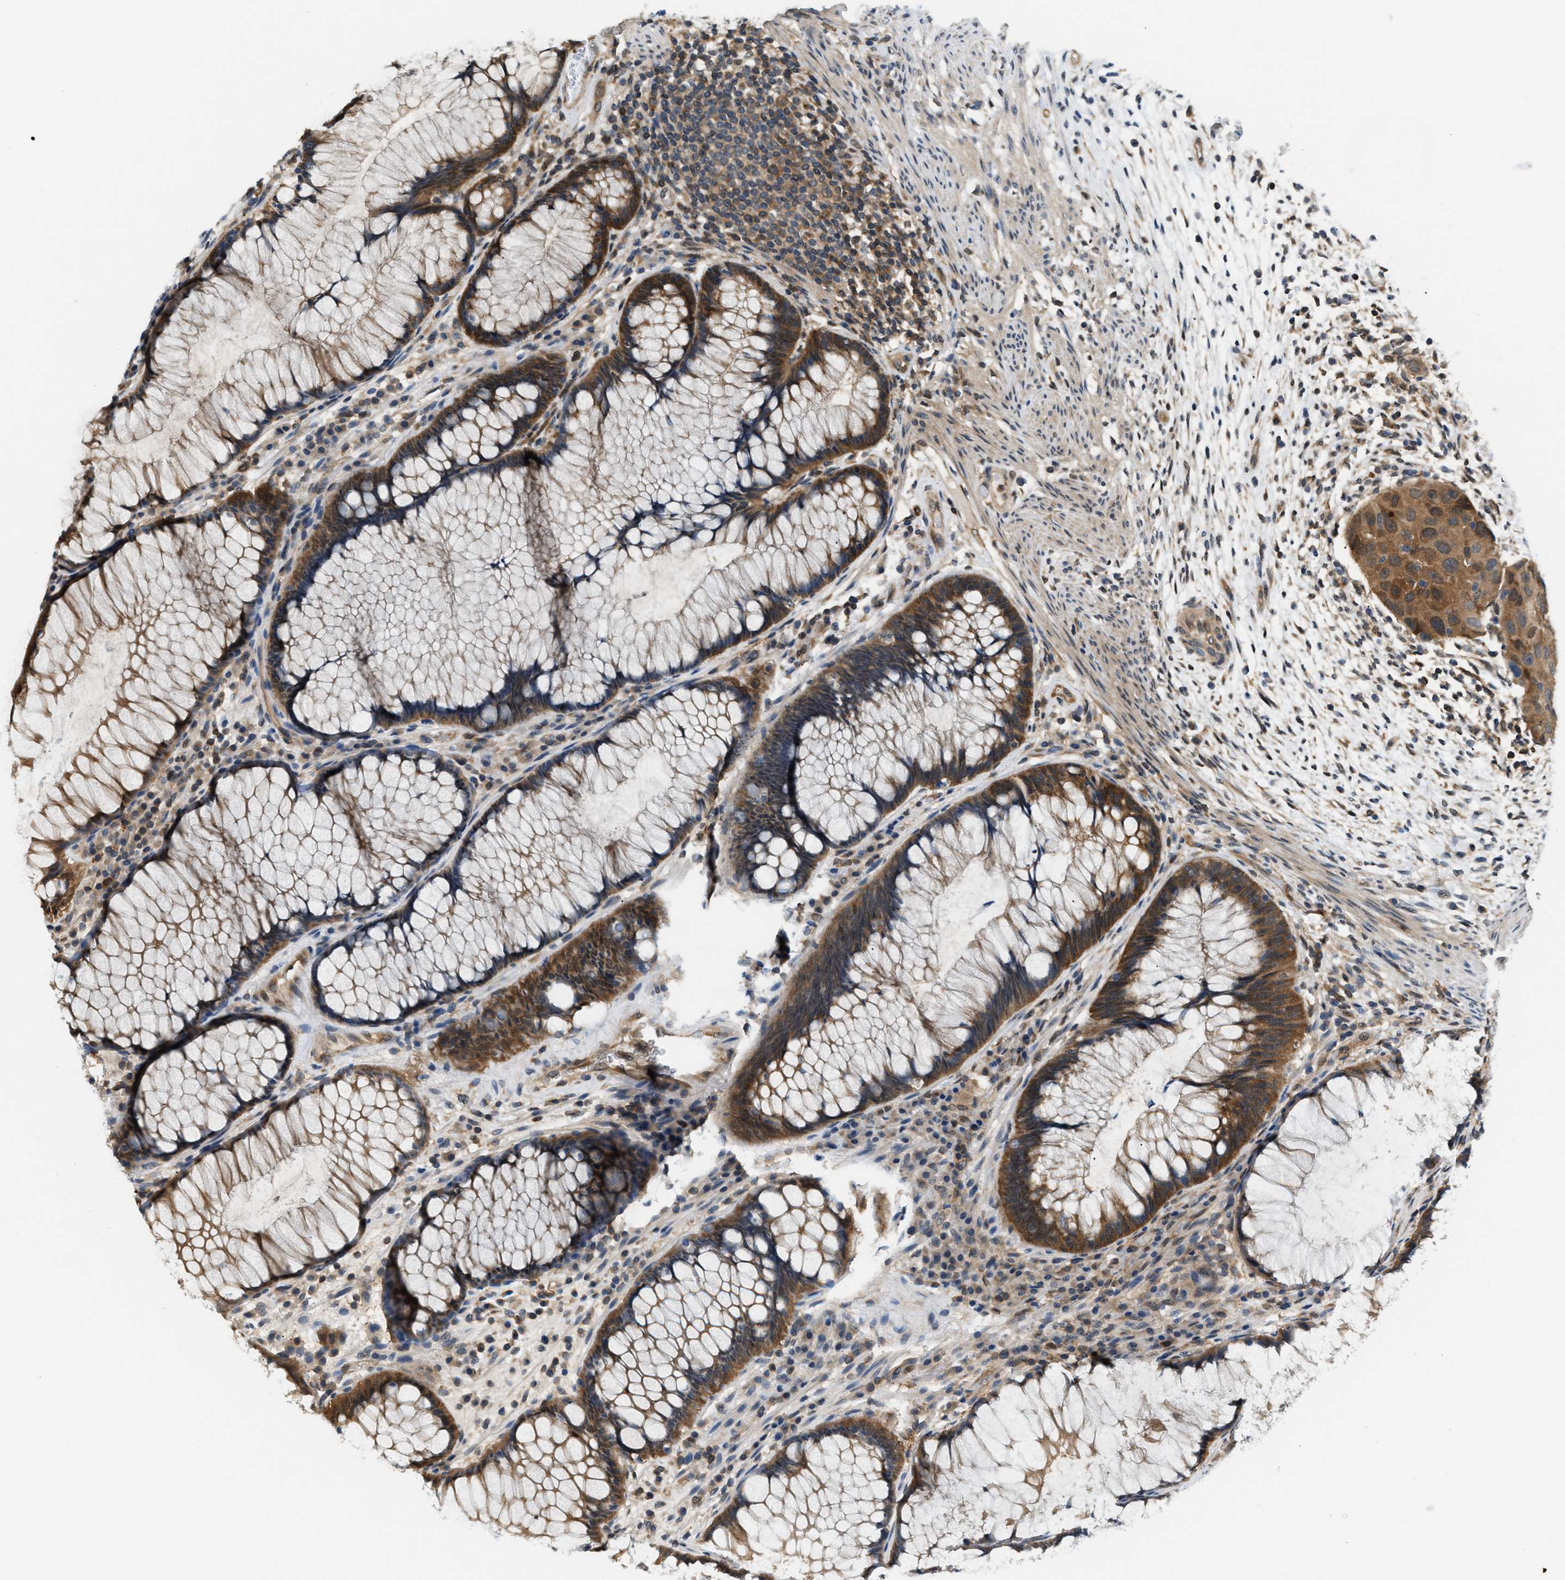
{"staining": {"intensity": "strong", "quantity": ">75%", "location": "cytoplasmic/membranous"}, "tissue": "rectum", "cell_type": "Glandular cells", "image_type": "normal", "snomed": [{"axis": "morphology", "description": "Normal tissue, NOS"}, {"axis": "topography", "description": "Rectum"}], "caption": "Rectum stained with DAB (3,3'-diaminobenzidine) immunohistochemistry exhibits high levels of strong cytoplasmic/membranous positivity in approximately >75% of glandular cells.", "gene": "EIF4EBP2", "patient": {"sex": "male", "age": 51}}